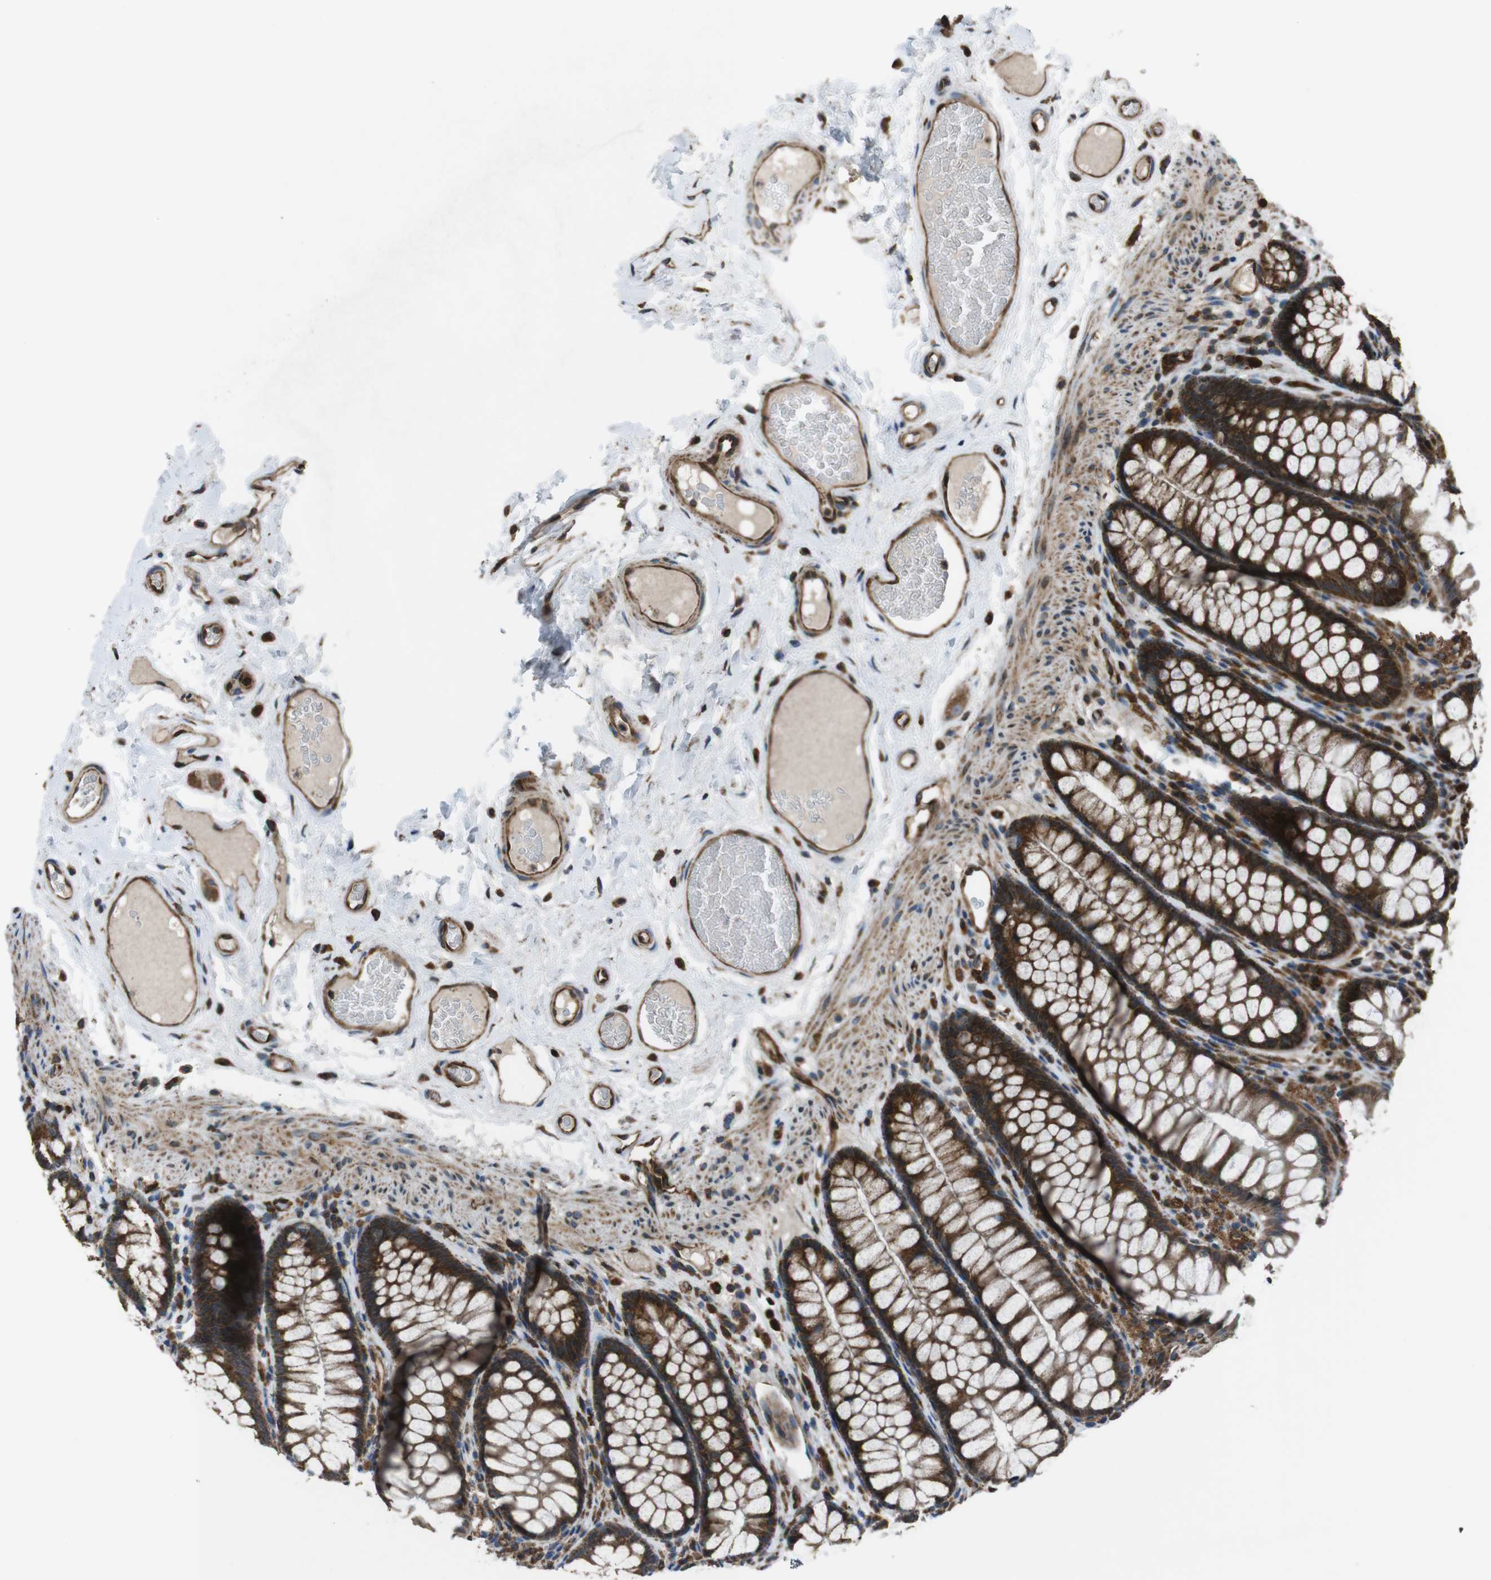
{"staining": {"intensity": "strong", "quantity": ">75%", "location": "cytoplasmic/membranous"}, "tissue": "colon", "cell_type": "Endothelial cells", "image_type": "normal", "snomed": [{"axis": "morphology", "description": "Normal tissue, NOS"}, {"axis": "topography", "description": "Colon"}], "caption": "IHC micrograph of unremarkable colon: human colon stained using IHC displays high levels of strong protein expression localized specifically in the cytoplasmic/membranous of endothelial cells, appearing as a cytoplasmic/membranous brown color.", "gene": "GIMAP8", "patient": {"sex": "female", "age": 55}}